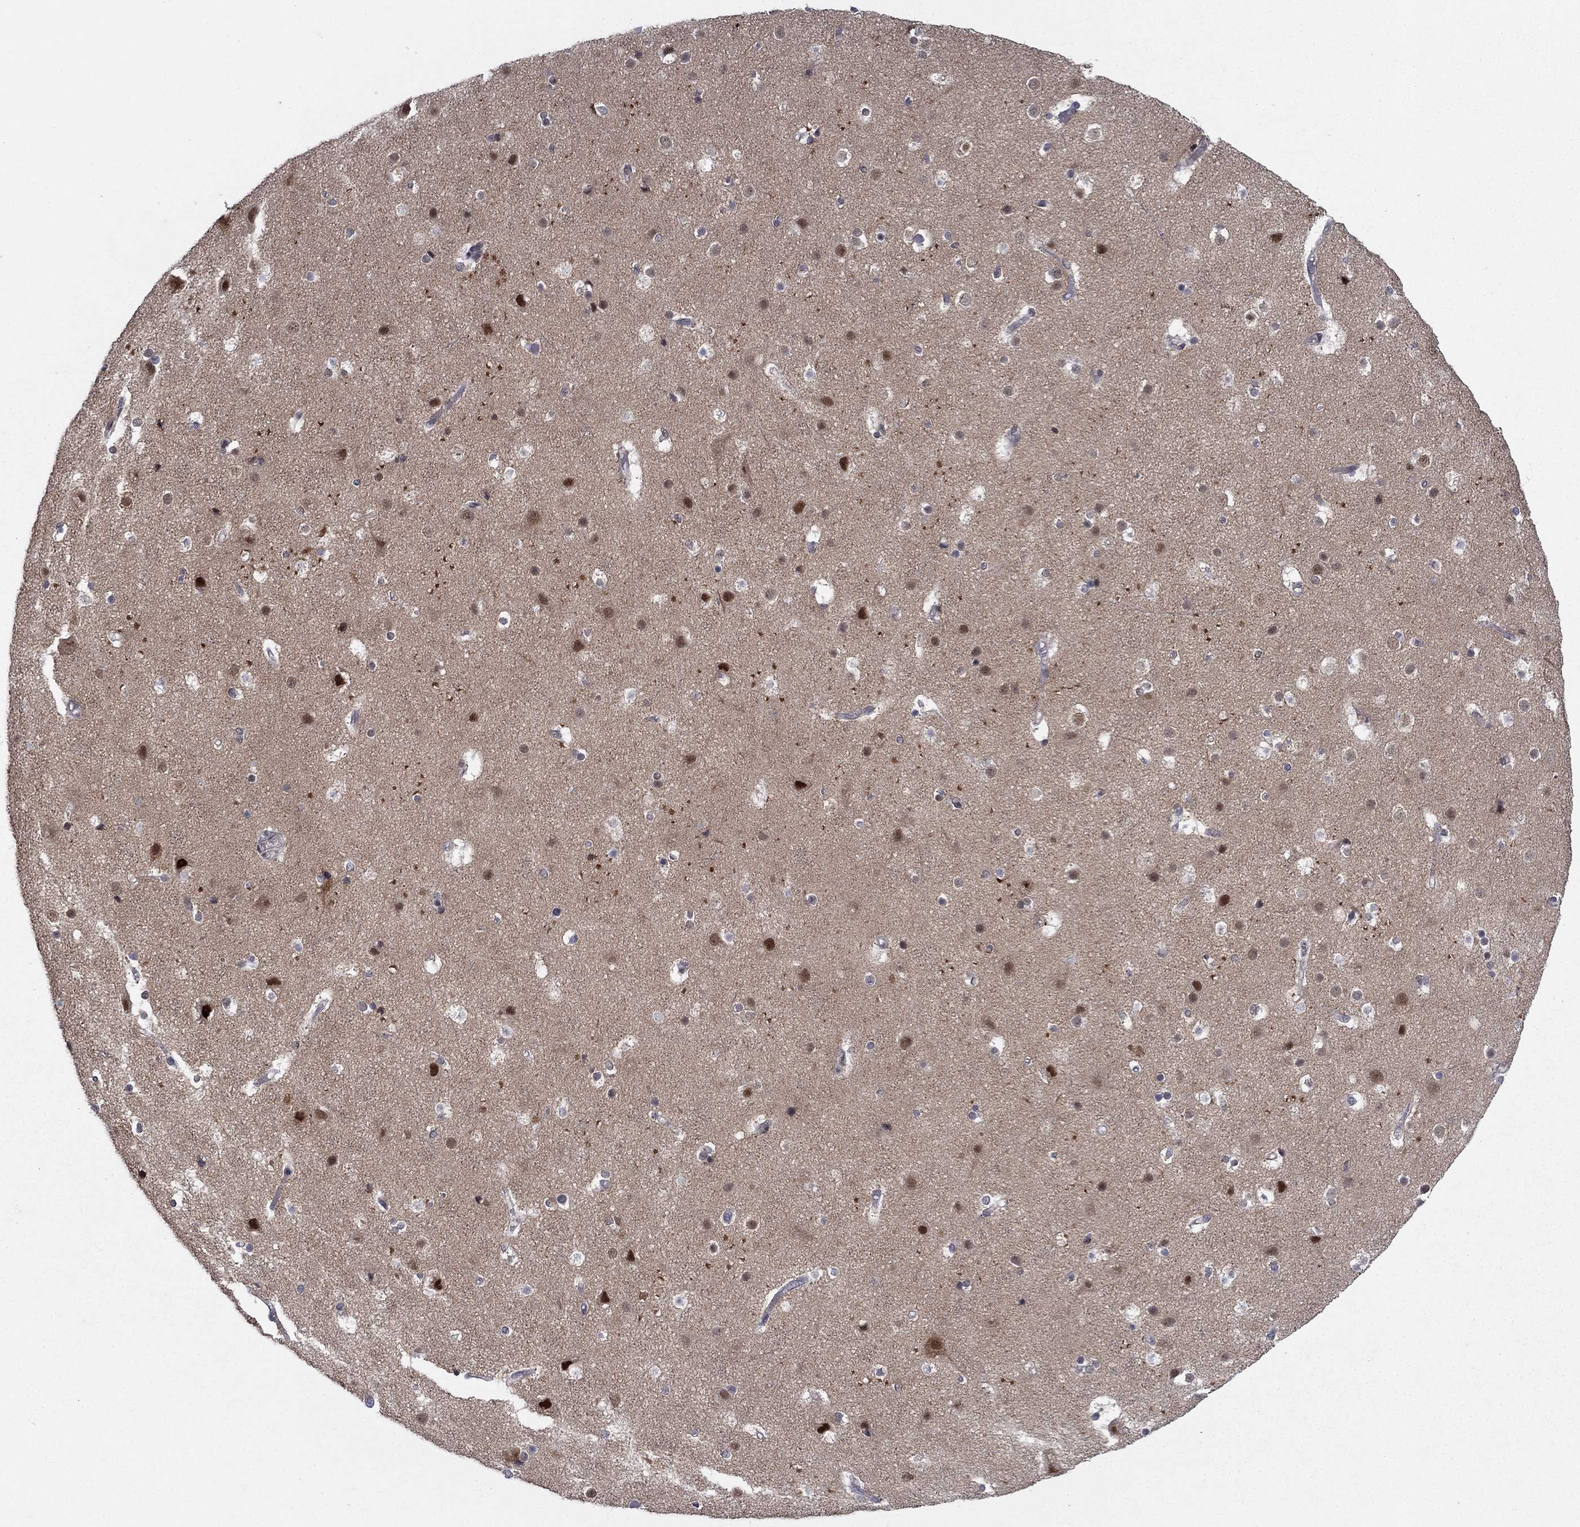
{"staining": {"intensity": "negative", "quantity": "none", "location": "none"}, "tissue": "cerebral cortex", "cell_type": "Endothelial cells", "image_type": "normal", "snomed": [{"axis": "morphology", "description": "Normal tissue, NOS"}, {"axis": "topography", "description": "Cerebral cortex"}], "caption": "Endothelial cells show no significant positivity in normal cerebral cortex. (Stains: DAB (3,3'-diaminobenzidine) immunohistochemistry (IHC) with hematoxylin counter stain, Microscopy: brightfield microscopy at high magnification).", "gene": "PSMC1", "patient": {"sex": "female", "age": 52}}